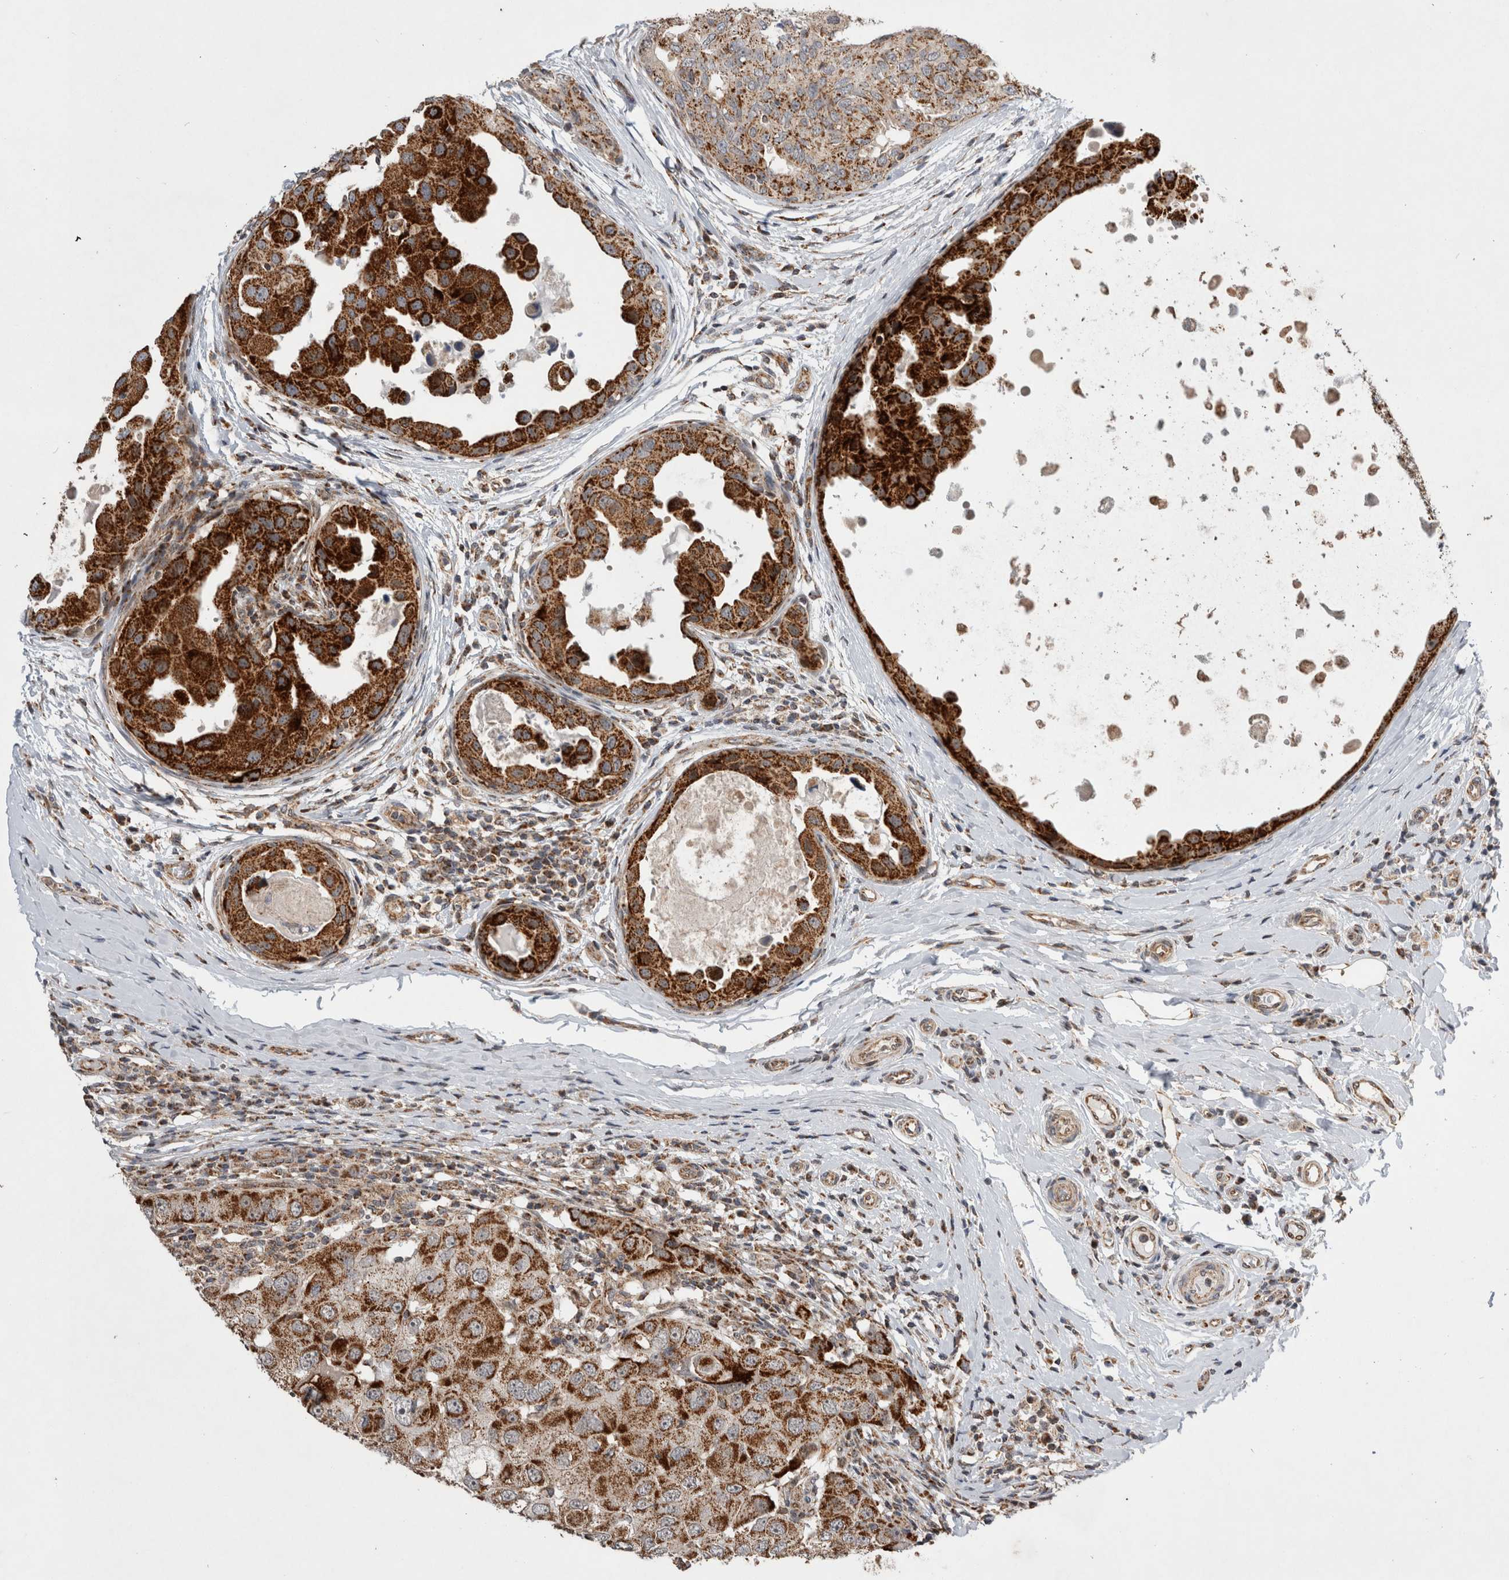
{"staining": {"intensity": "strong", "quantity": ">75%", "location": "cytoplasmic/membranous"}, "tissue": "breast cancer", "cell_type": "Tumor cells", "image_type": "cancer", "snomed": [{"axis": "morphology", "description": "Duct carcinoma"}, {"axis": "topography", "description": "Breast"}], "caption": "An immunohistochemistry photomicrograph of neoplastic tissue is shown. Protein staining in brown shows strong cytoplasmic/membranous positivity in breast cancer (infiltrating ductal carcinoma) within tumor cells. (DAB = brown stain, brightfield microscopy at high magnification).", "gene": "MRPL37", "patient": {"sex": "female", "age": 27}}